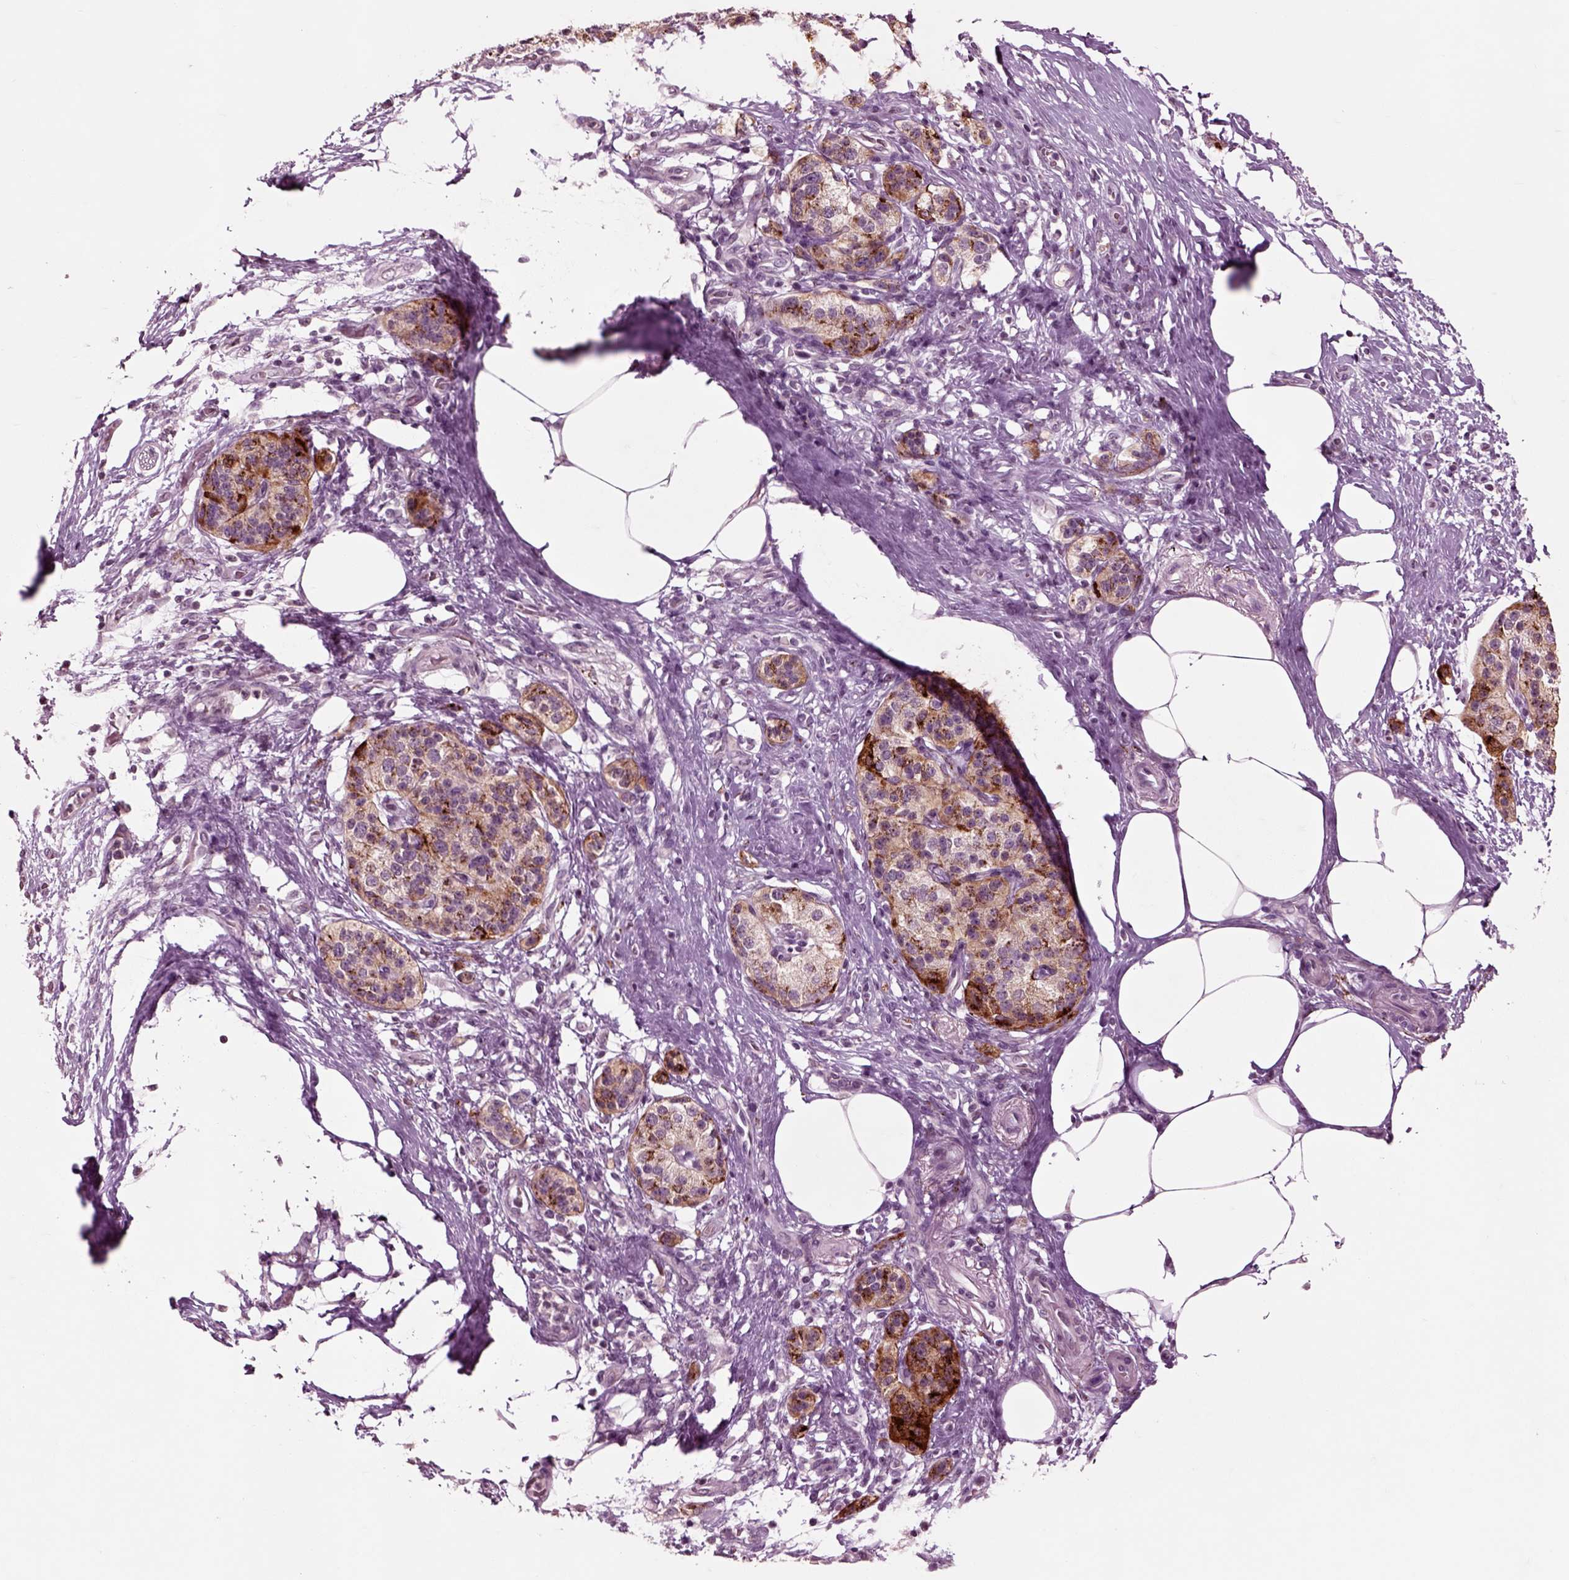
{"staining": {"intensity": "negative", "quantity": "none", "location": "none"}, "tissue": "pancreatic cancer", "cell_type": "Tumor cells", "image_type": "cancer", "snomed": [{"axis": "morphology", "description": "Adenocarcinoma, NOS"}, {"axis": "topography", "description": "Pancreas"}], "caption": "Pancreatic adenocarcinoma was stained to show a protein in brown. There is no significant expression in tumor cells. (Immunohistochemistry, brightfield microscopy, high magnification).", "gene": "CHGB", "patient": {"sex": "female", "age": 72}}